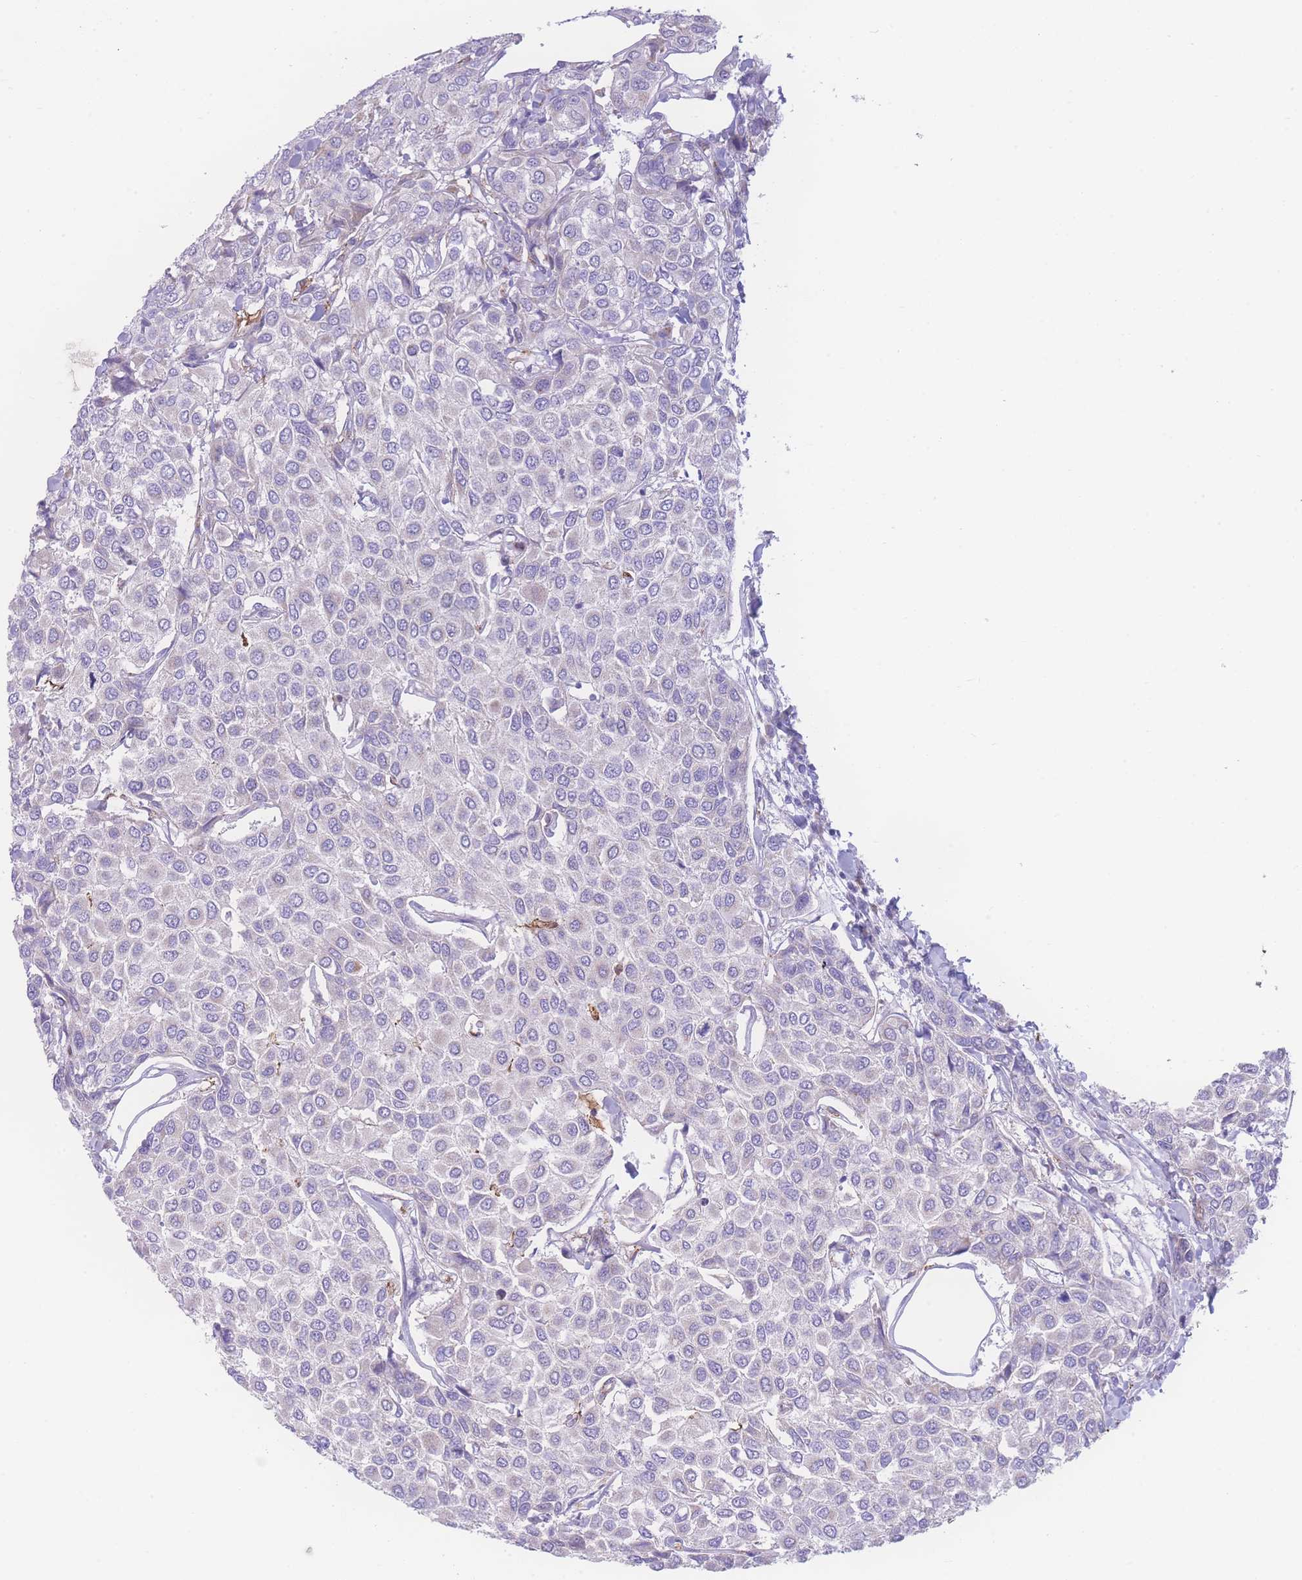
{"staining": {"intensity": "negative", "quantity": "none", "location": "none"}, "tissue": "breast cancer", "cell_type": "Tumor cells", "image_type": "cancer", "snomed": [{"axis": "morphology", "description": "Duct carcinoma"}, {"axis": "topography", "description": "Breast"}], "caption": "There is no significant staining in tumor cells of breast cancer.", "gene": "NBEAL1", "patient": {"sex": "female", "age": 55}}